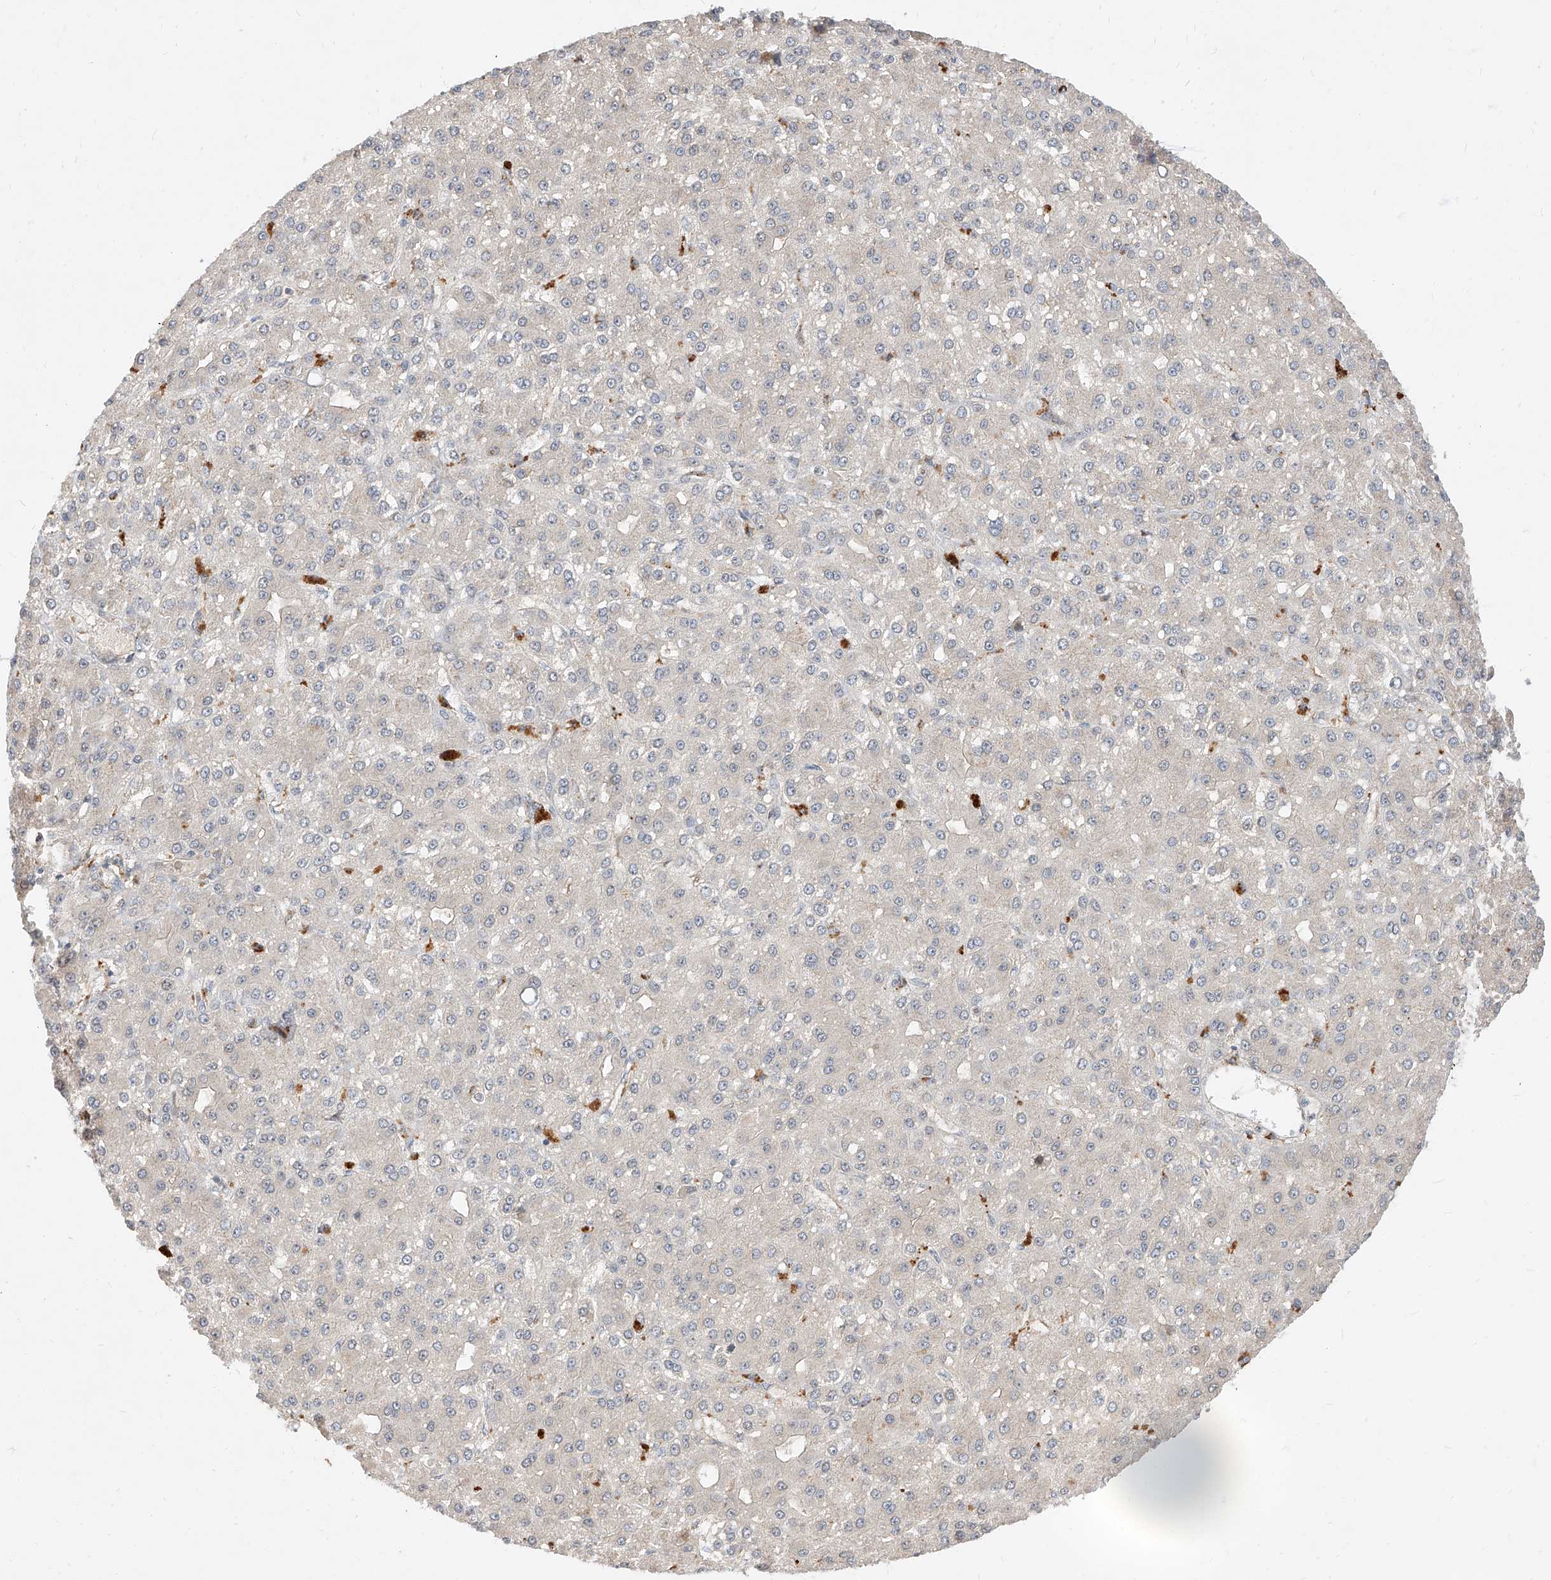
{"staining": {"intensity": "negative", "quantity": "none", "location": "none"}, "tissue": "liver cancer", "cell_type": "Tumor cells", "image_type": "cancer", "snomed": [{"axis": "morphology", "description": "Carcinoma, Hepatocellular, NOS"}, {"axis": "topography", "description": "Liver"}], "caption": "Hepatocellular carcinoma (liver) was stained to show a protein in brown. There is no significant staining in tumor cells.", "gene": "DIRAS3", "patient": {"sex": "male", "age": 67}}